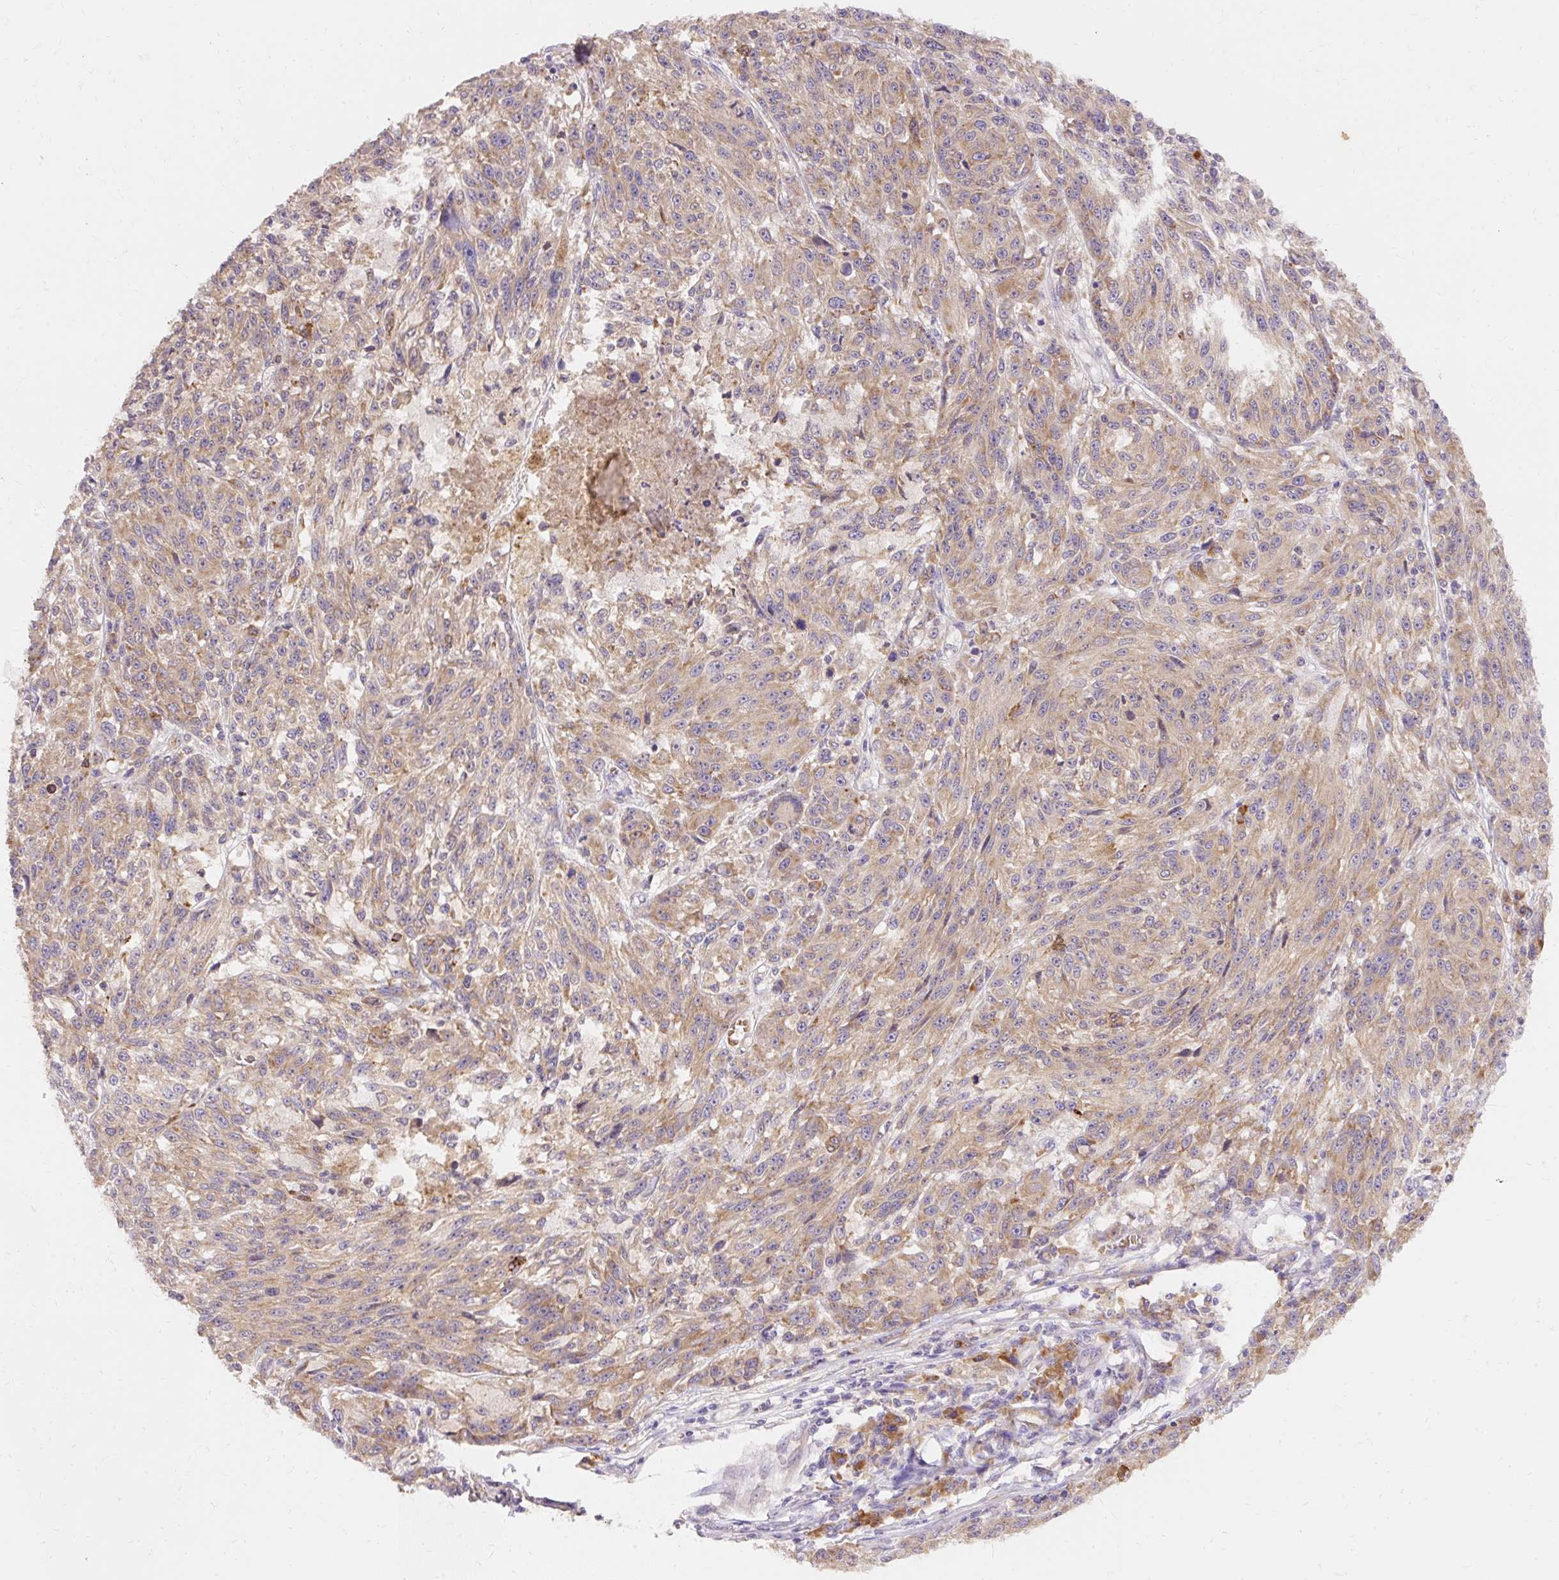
{"staining": {"intensity": "moderate", "quantity": ">75%", "location": "cytoplasmic/membranous"}, "tissue": "melanoma", "cell_type": "Tumor cells", "image_type": "cancer", "snomed": [{"axis": "morphology", "description": "Malignant melanoma, NOS"}, {"axis": "topography", "description": "Skin"}], "caption": "High-magnification brightfield microscopy of melanoma stained with DAB (3,3'-diaminobenzidine) (brown) and counterstained with hematoxylin (blue). tumor cells exhibit moderate cytoplasmic/membranous positivity is identified in approximately>75% of cells. (DAB = brown stain, brightfield microscopy at high magnification).", "gene": "SEC63", "patient": {"sex": "male", "age": 53}}